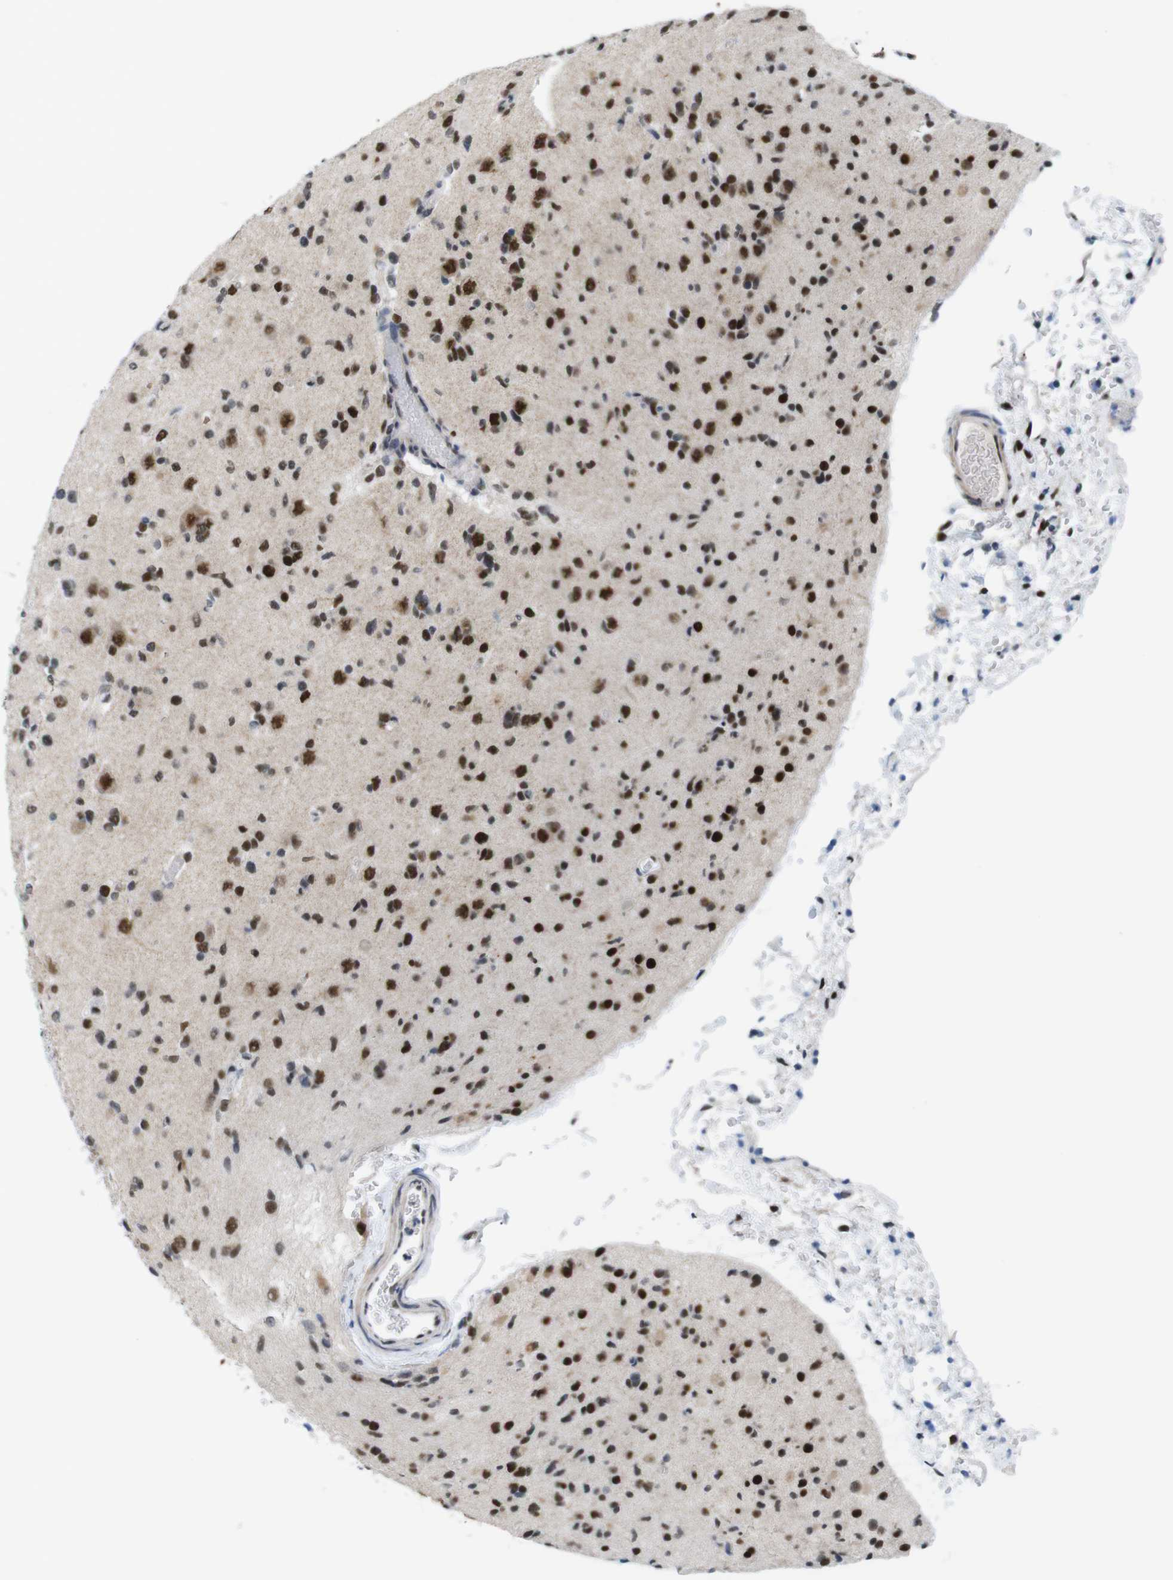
{"staining": {"intensity": "strong", "quantity": ">75%", "location": "nuclear"}, "tissue": "glioma", "cell_type": "Tumor cells", "image_type": "cancer", "snomed": [{"axis": "morphology", "description": "Glioma, malignant, Low grade"}, {"axis": "topography", "description": "Brain"}], "caption": "The image displays a brown stain indicating the presence of a protein in the nuclear of tumor cells in glioma.", "gene": "PSME3", "patient": {"sex": "female", "age": 22}}